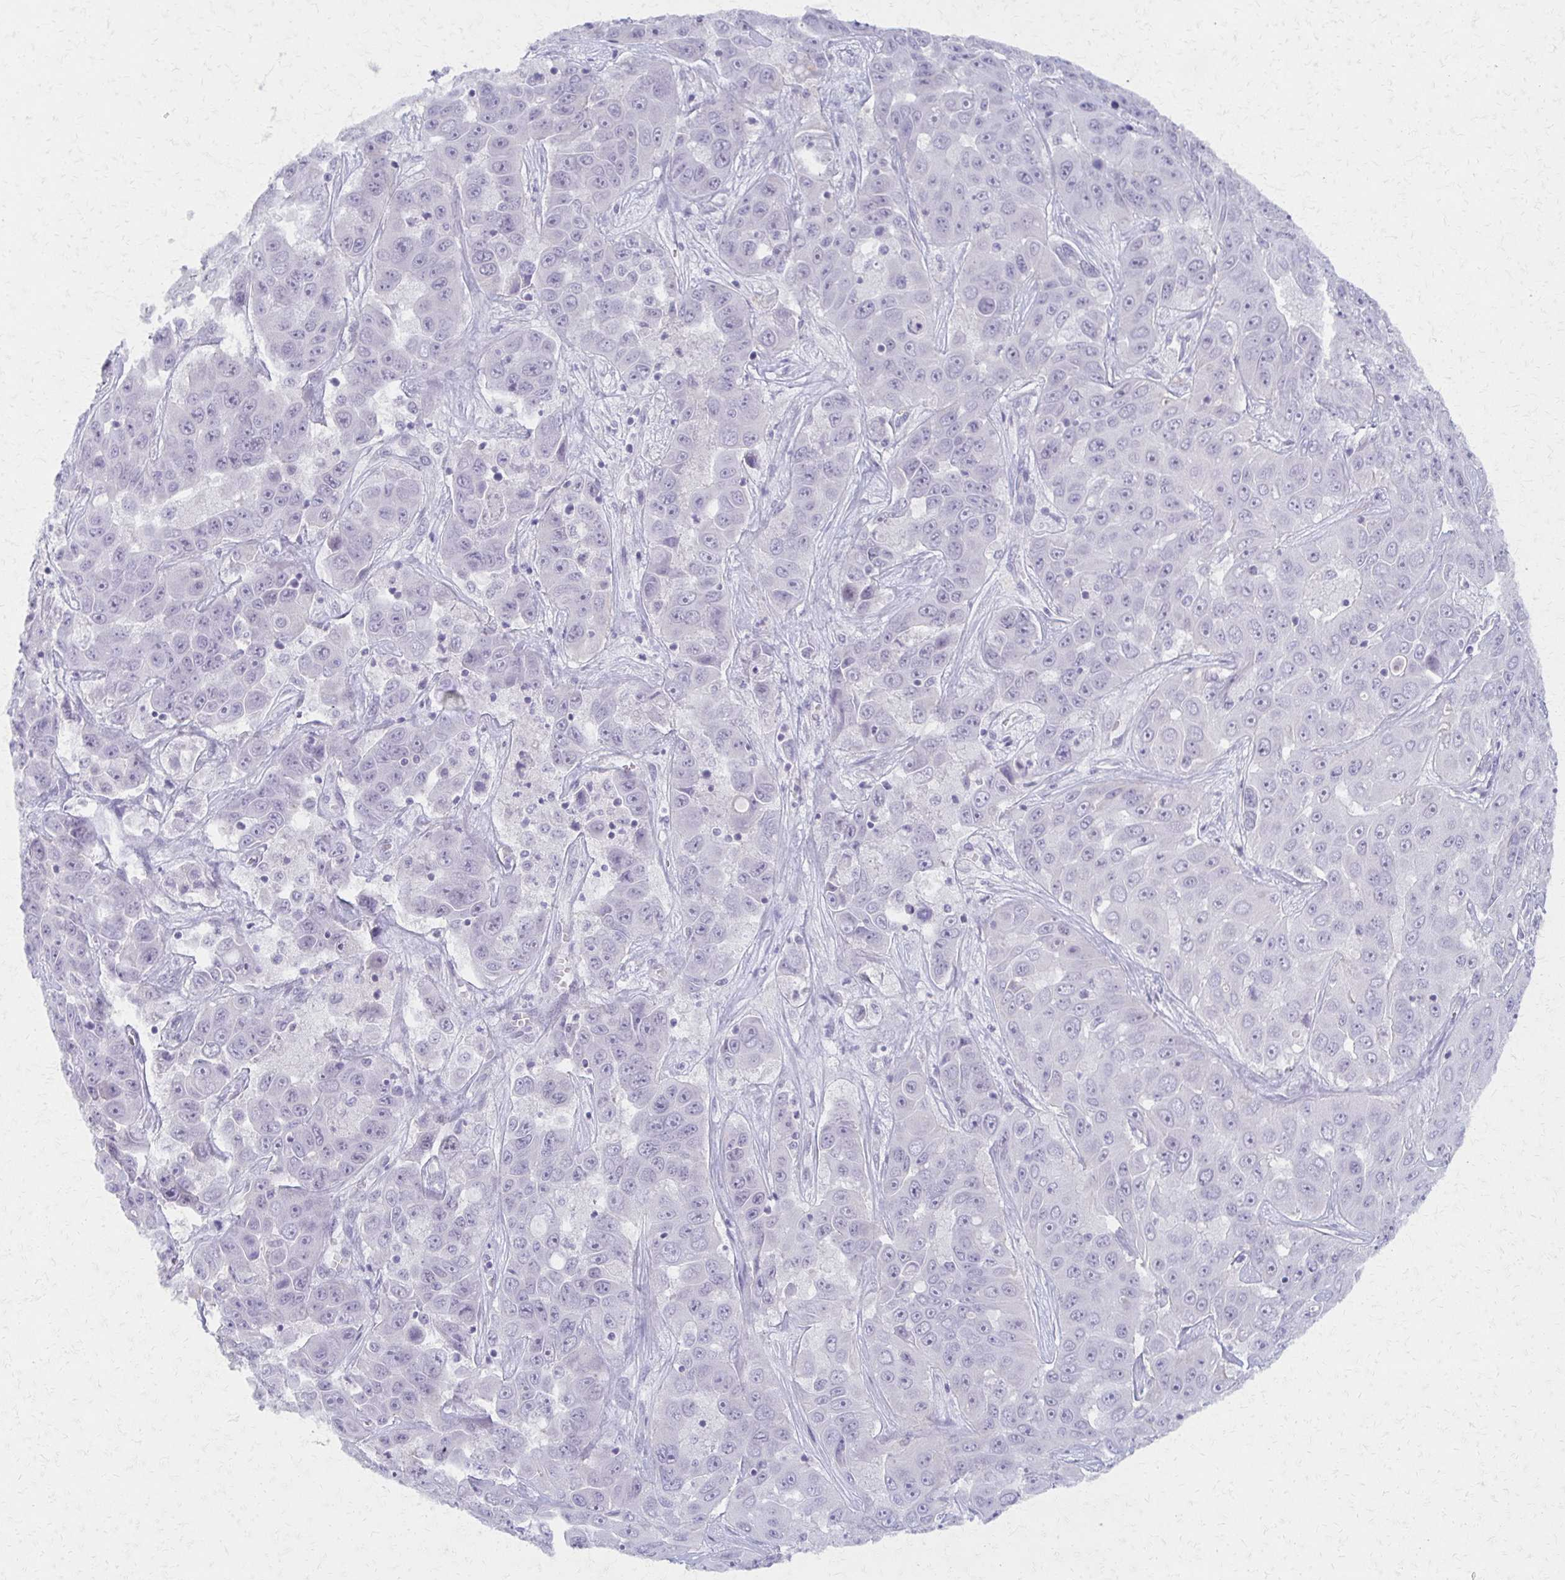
{"staining": {"intensity": "negative", "quantity": "none", "location": "none"}, "tissue": "liver cancer", "cell_type": "Tumor cells", "image_type": "cancer", "snomed": [{"axis": "morphology", "description": "Cholangiocarcinoma"}, {"axis": "topography", "description": "Liver"}], "caption": "This is an immunohistochemistry (IHC) image of cholangiocarcinoma (liver). There is no staining in tumor cells.", "gene": "MORC4", "patient": {"sex": "female", "age": 52}}